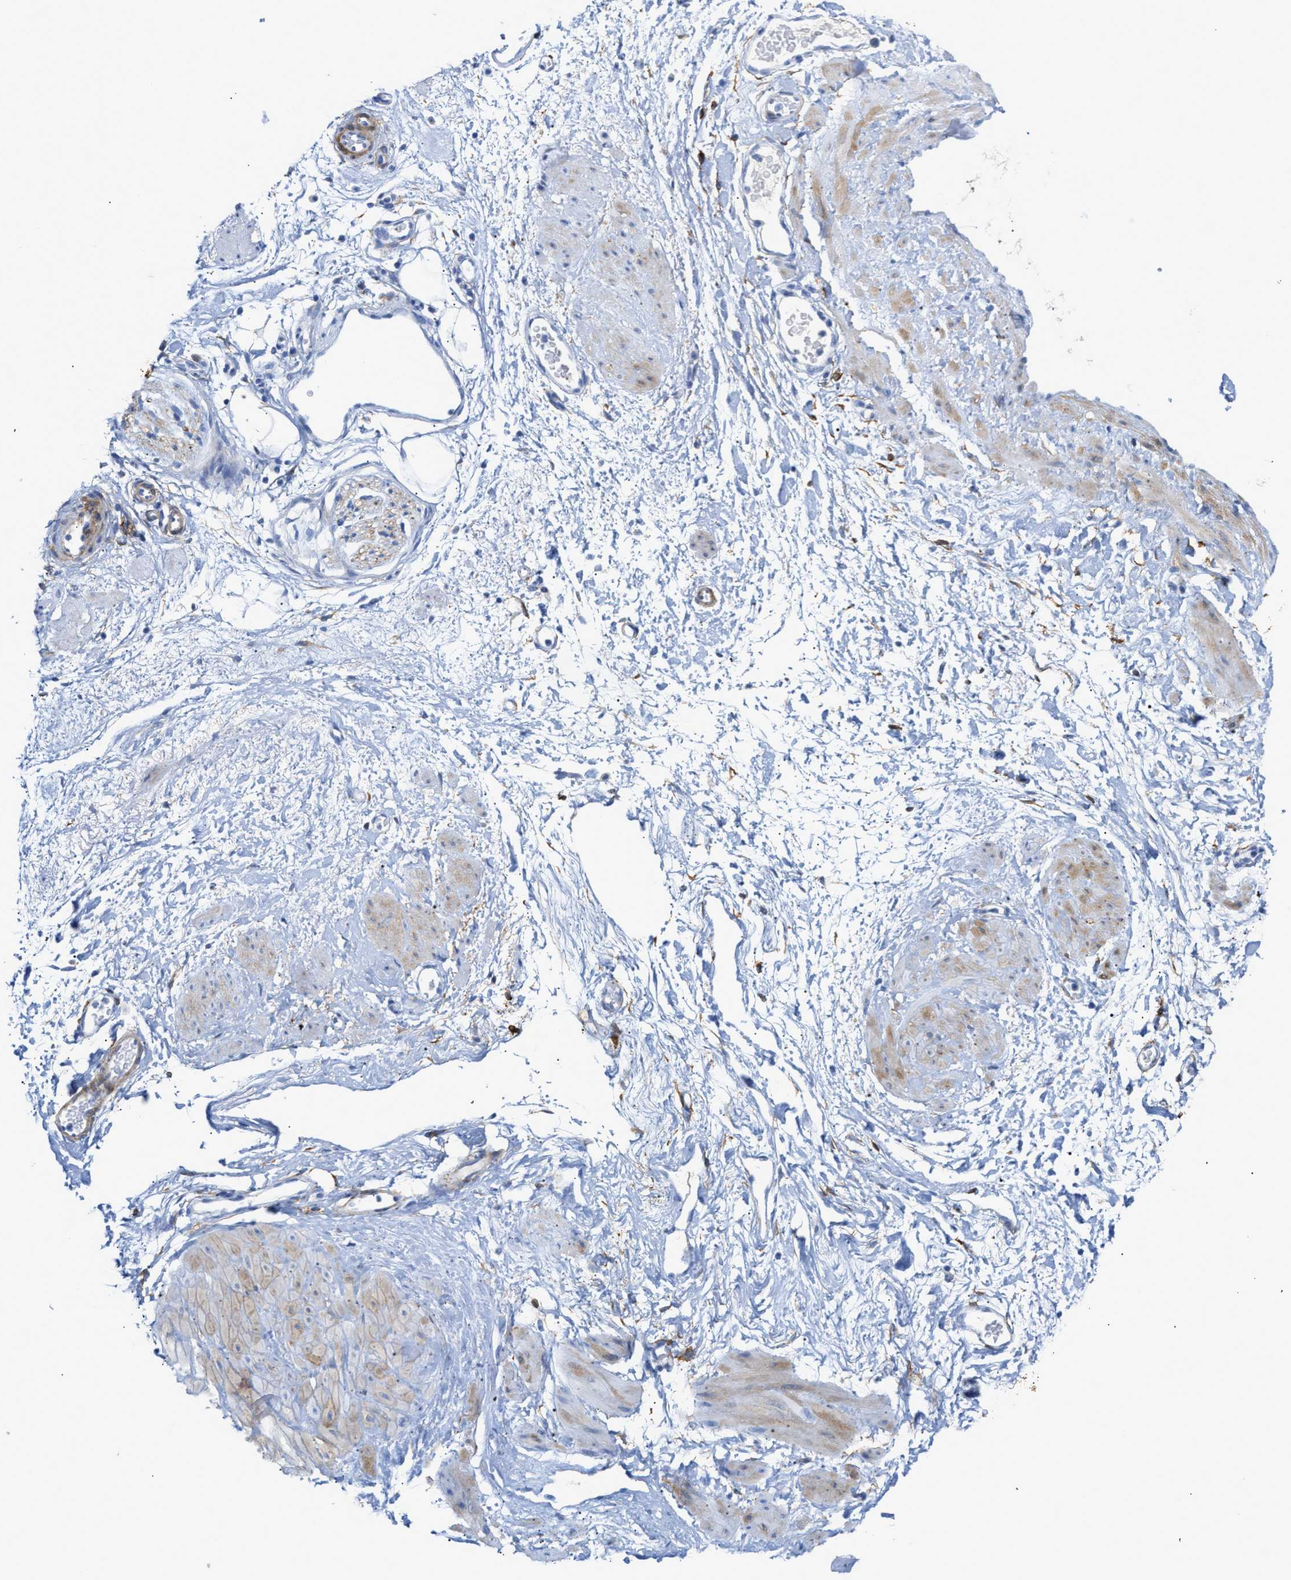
{"staining": {"intensity": "negative", "quantity": "none", "location": "none"}, "tissue": "adipose tissue", "cell_type": "Adipocytes", "image_type": "normal", "snomed": [{"axis": "morphology", "description": "Normal tissue, NOS"}, {"axis": "topography", "description": "Soft tissue"}], "caption": "Immunohistochemistry (IHC) of benign adipose tissue shows no positivity in adipocytes. The staining is performed using DAB brown chromogen with nuclei counter-stained in using hematoxylin.", "gene": "AMPH", "patient": {"sex": "male", "age": 72}}